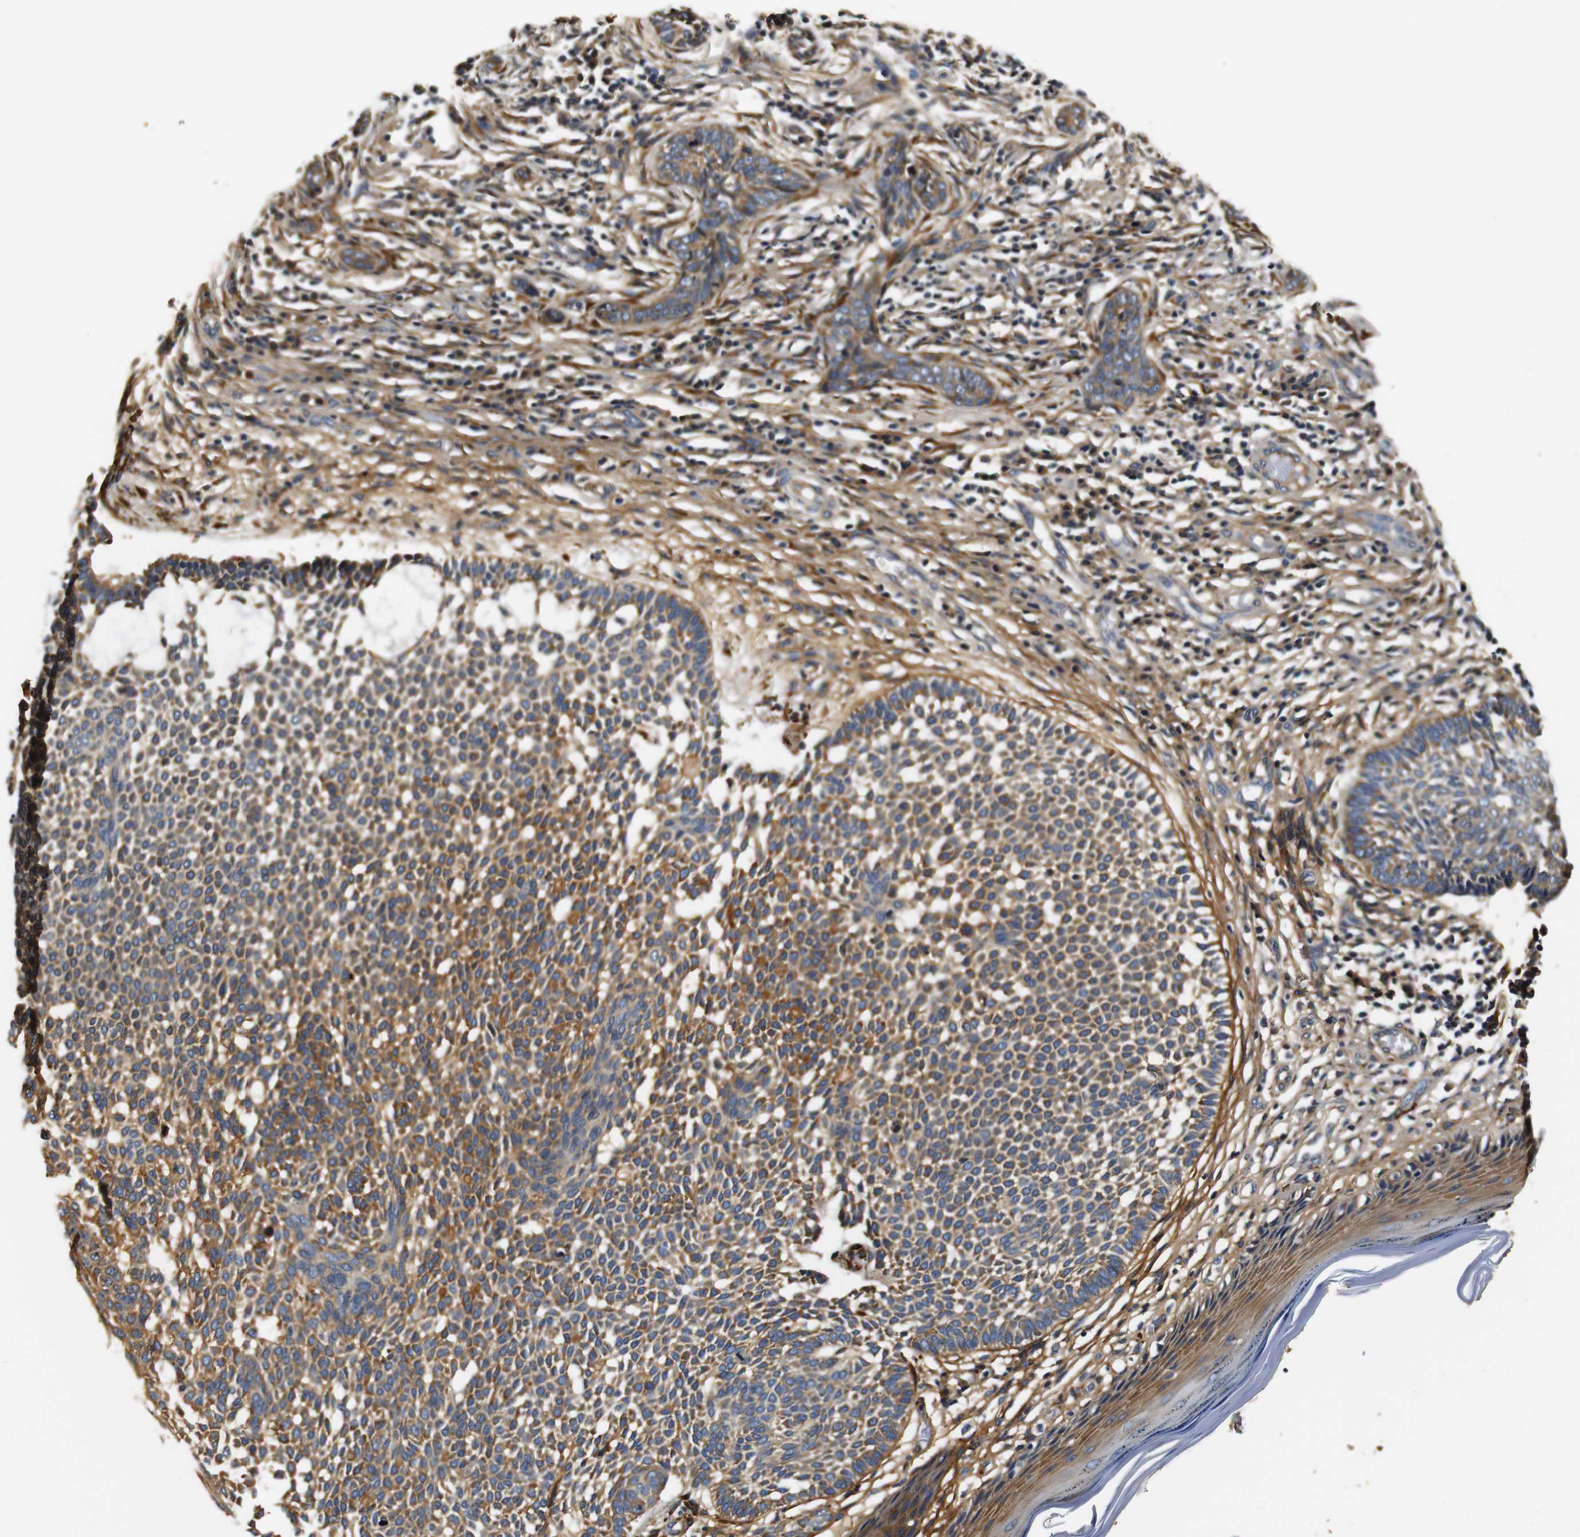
{"staining": {"intensity": "moderate", "quantity": ">75%", "location": "cytoplasmic/membranous"}, "tissue": "skin cancer", "cell_type": "Tumor cells", "image_type": "cancer", "snomed": [{"axis": "morphology", "description": "Basal cell carcinoma"}, {"axis": "topography", "description": "Skin"}], "caption": "Skin basal cell carcinoma tissue reveals moderate cytoplasmic/membranous positivity in approximately >75% of tumor cells, visualized by immunohistochemistry.", "gene": "COL1A1", "patient": {"sex": "male", "age": 87}}